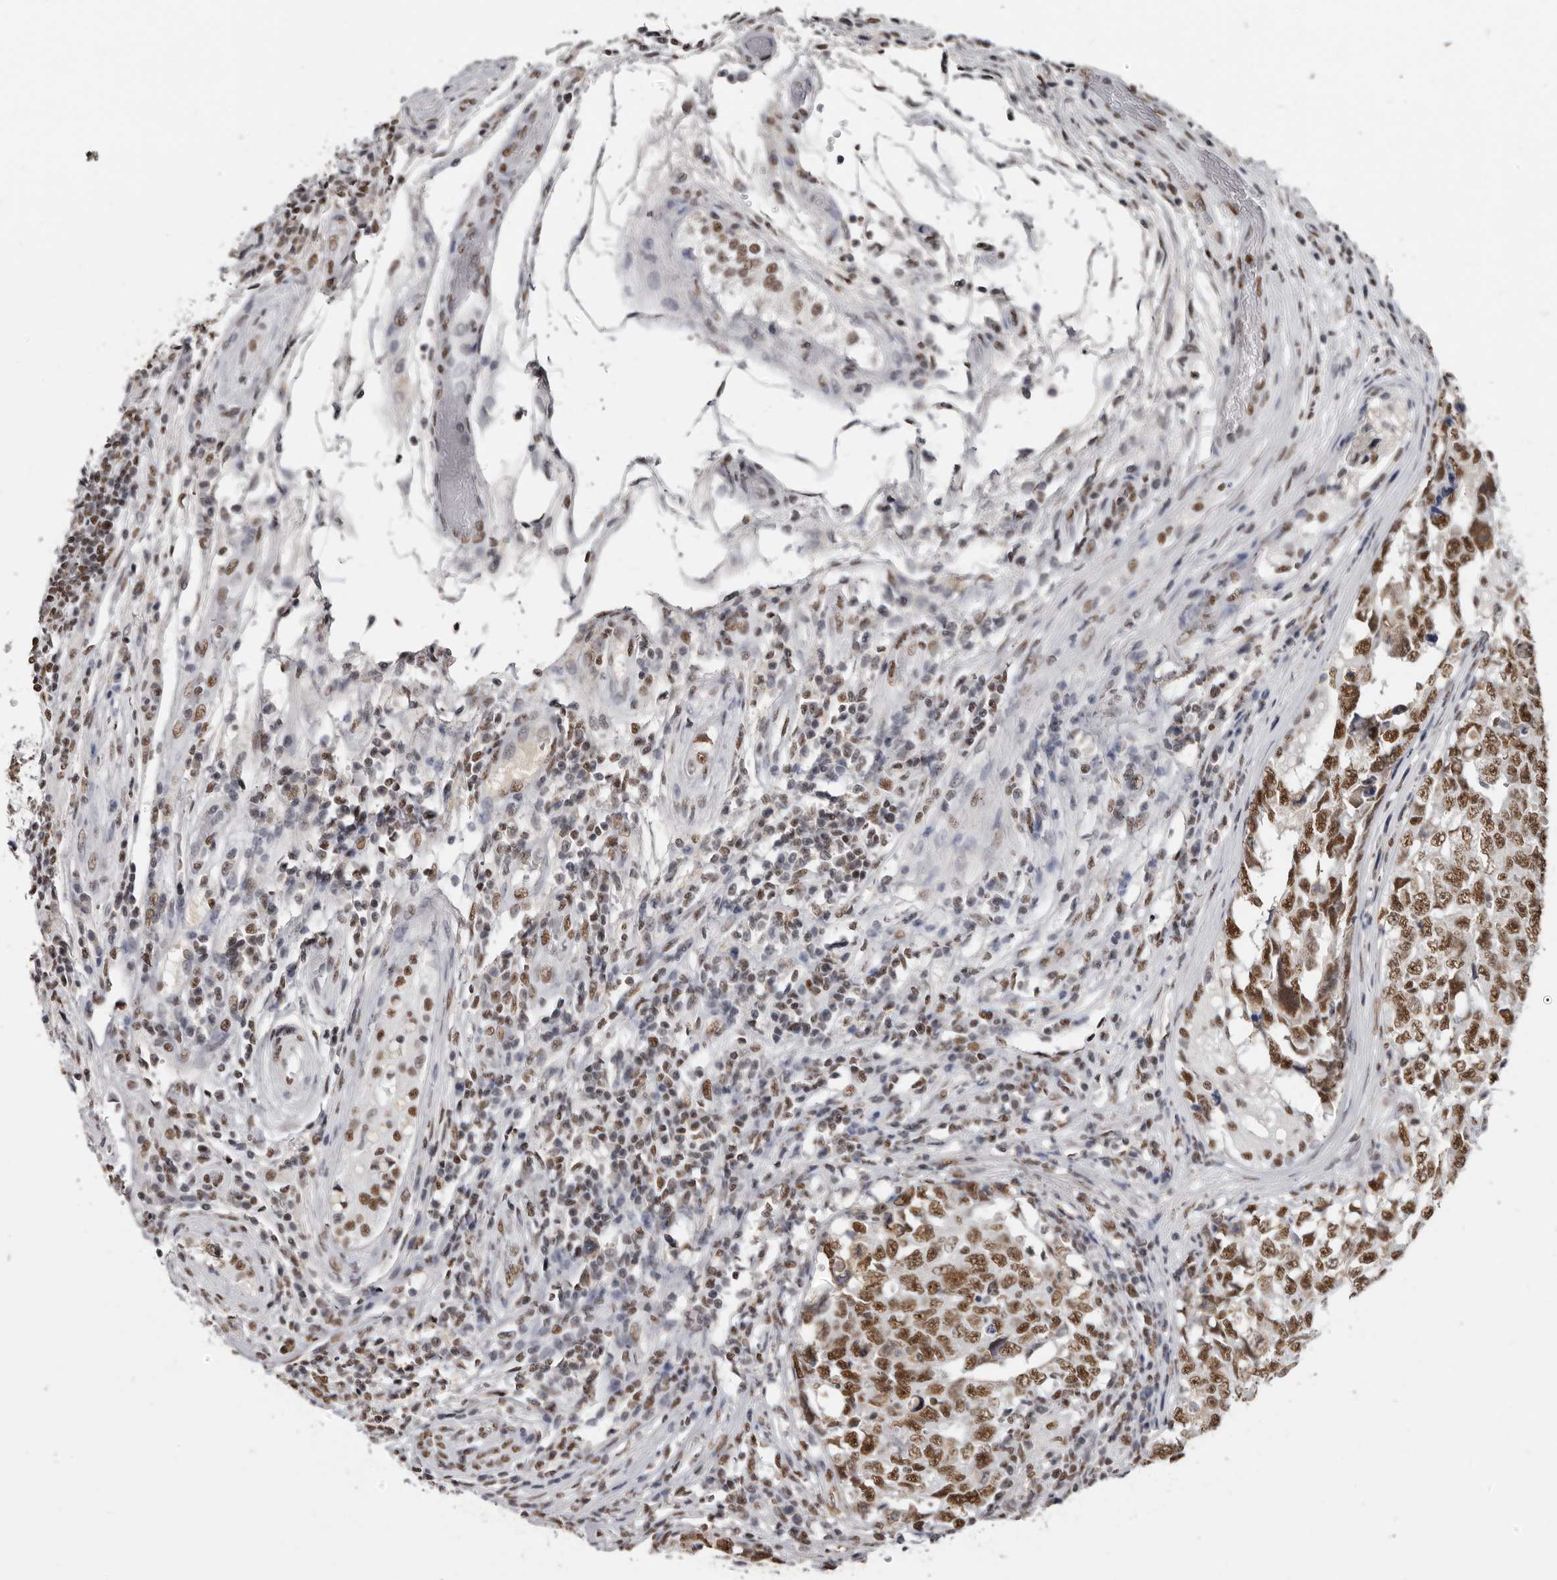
{"staining": {"intensity": "moderate", "quantity": ">75%", "location": "nuclear"}, "tissue": "testis cancer", "cell_type": "Tumor cells", "image_type": "cancer", "snomed": [{"axis": "morphology", "description": "Carcinoma, Embryonal, NOS"}, {"axis": "topography", "description": "Testis"}], "caption": "This is an image of IHC staining of testis cancer, which shows moderate staining in the nuclear of tumor cells.", "gene": "SCAF4", "patient": {"sex": "male", "age": 26}}